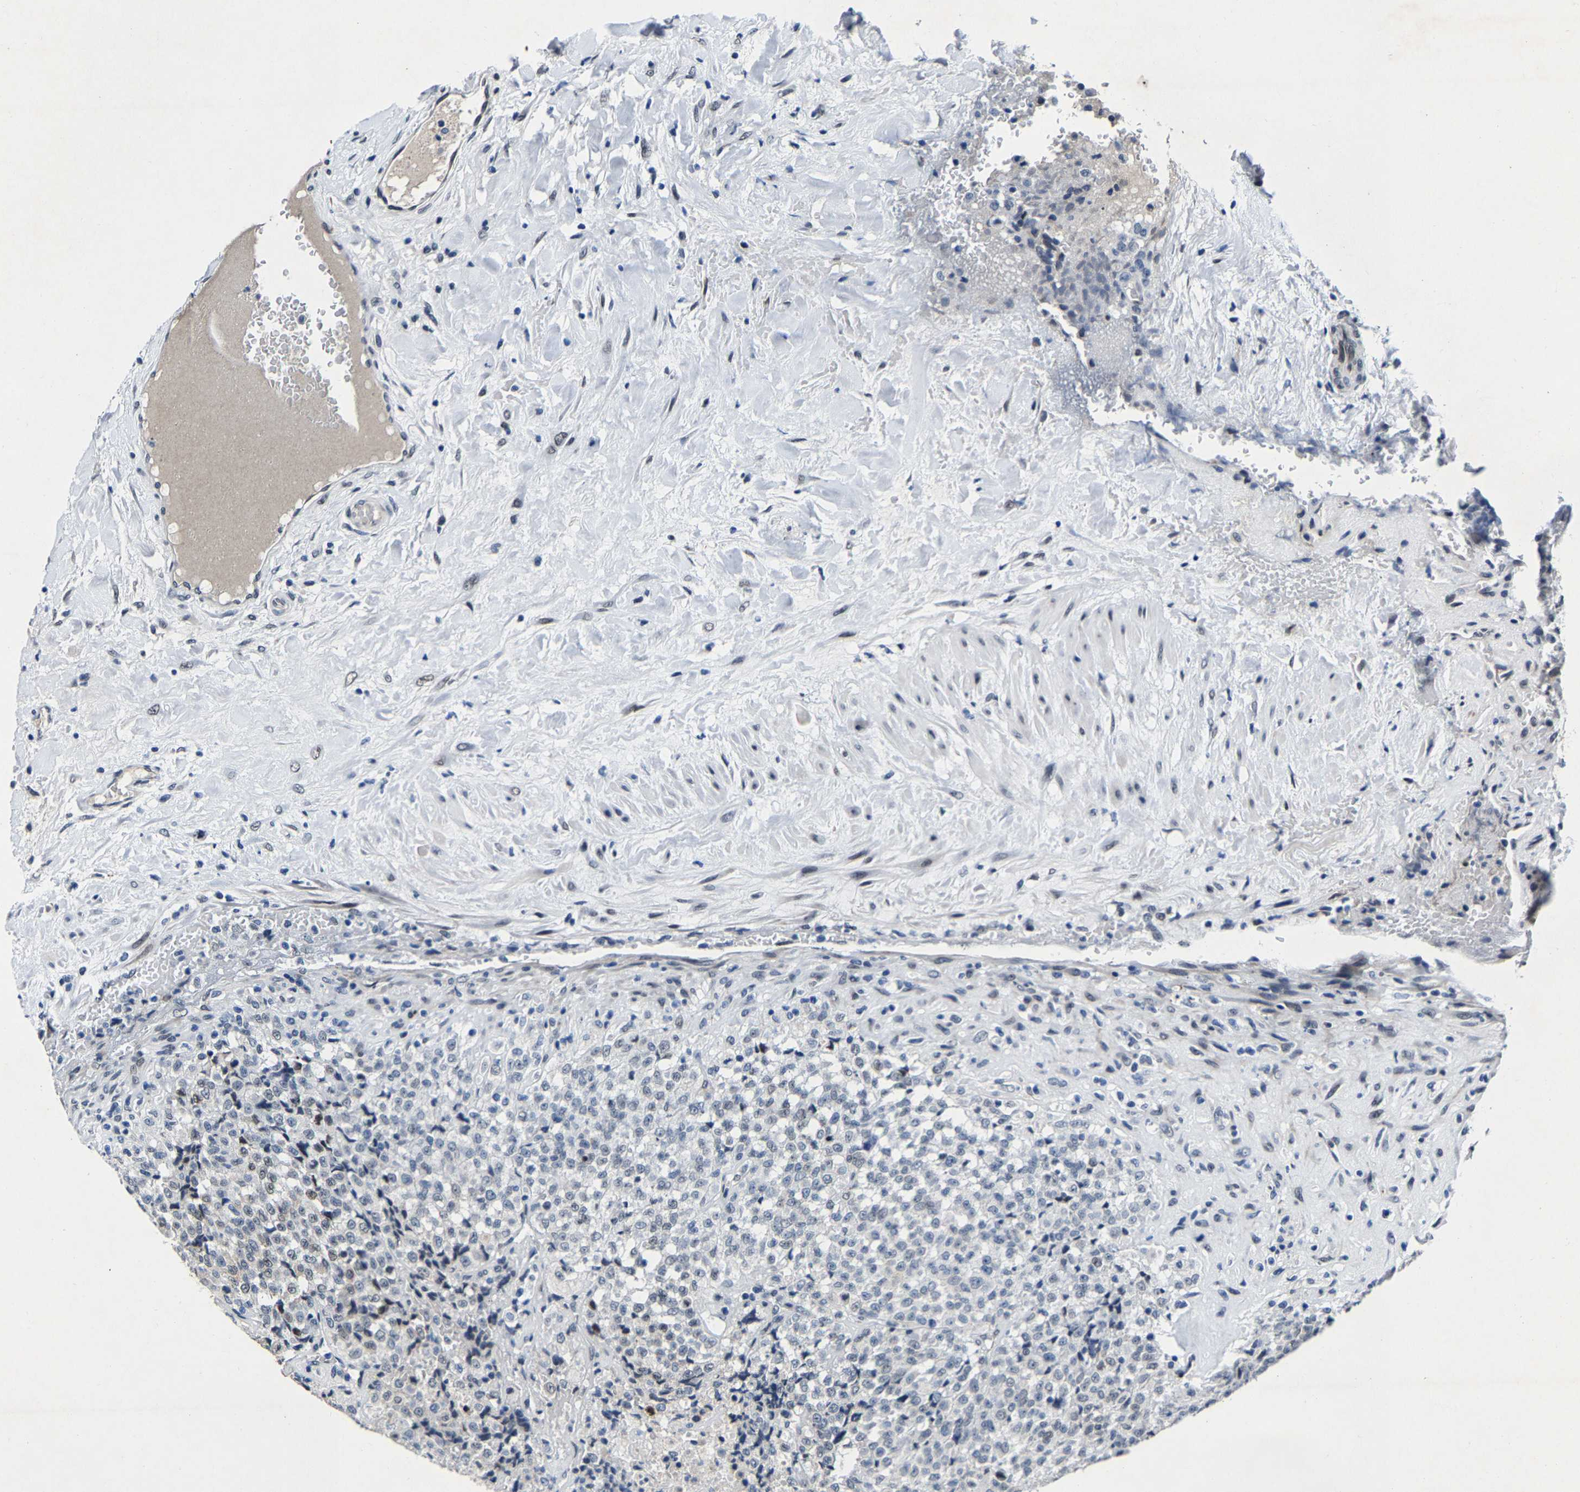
{"staining": {"intensity": "negative", "quantity": "none", "location": "none"}, "tissue": "testis cancer", "cell_type": "Tumor cells", "image_type": "cancer", "snomed": [{"axis": "morphology", "description": "Seminoma, NOS"}, {"axis": "topography", "description": "Testis"}], "caption": "DAB immunohistochemical staining of seminoma (testis) demonstrates no significant staining in tumor cells. (DAB (3,3'-diaminobenzidine) immunohistochemistry with hematoxylin counter stain).", "gene": "UBN2", "patient": {"sex": "male", "age": 59}}